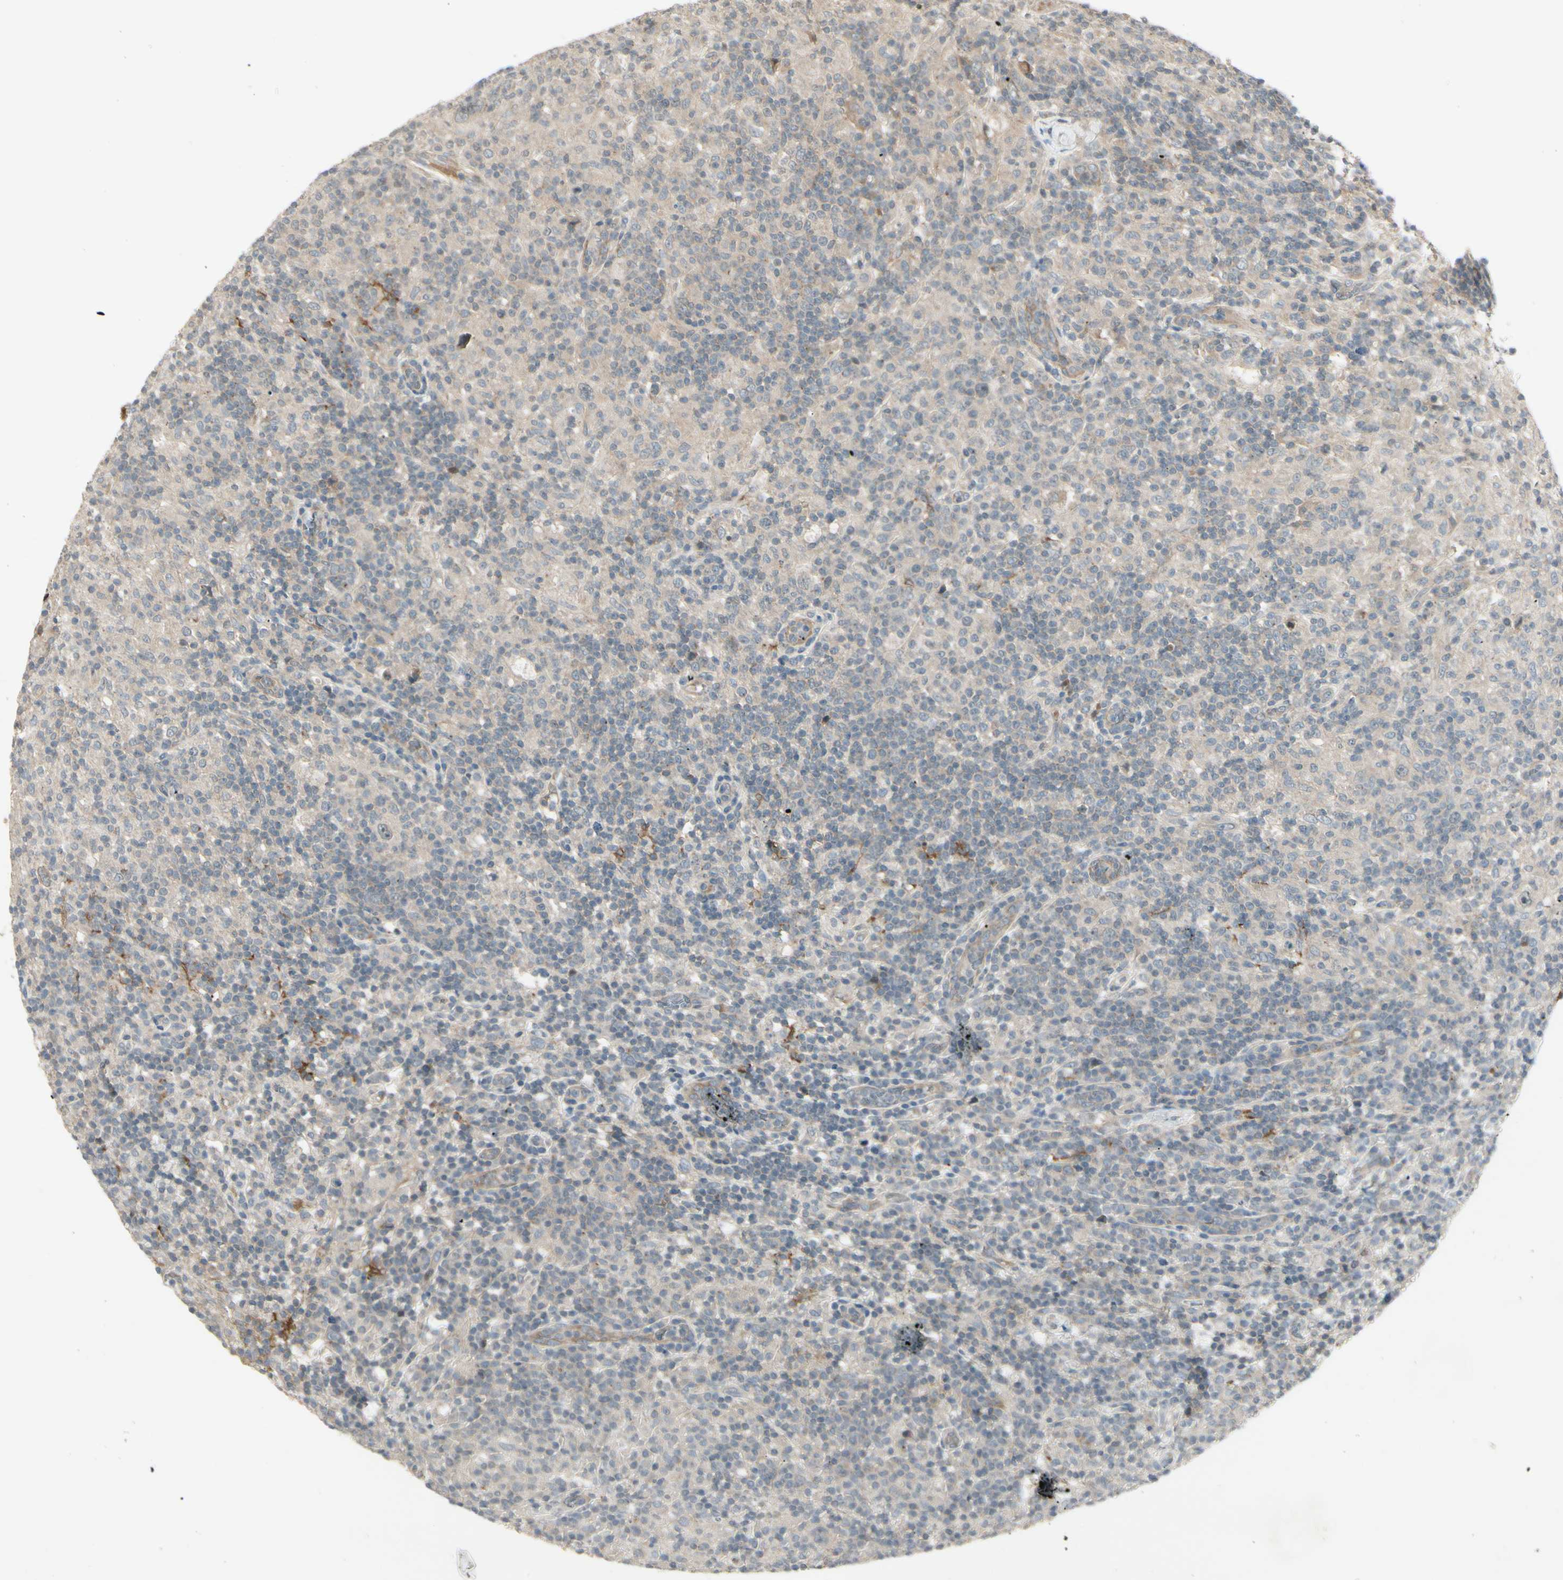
{"staining": {"intensity": "negative", "quantity": "none", "location": "none"}, "tissue": "lymphoma", "cell_type": "Tumor cells", "image_type": "cancer", "snomed": [{"axis": "morphology", "description": "Hodgkin's disease, NOS"}, {"axis": "topography", "description": "Lymph node"}], "caption": "Image shows no significant protein positivity in tumor cells of lymphoma.", "gene": "FHDC1", "patient": {"sex": "male", "age": 70}}